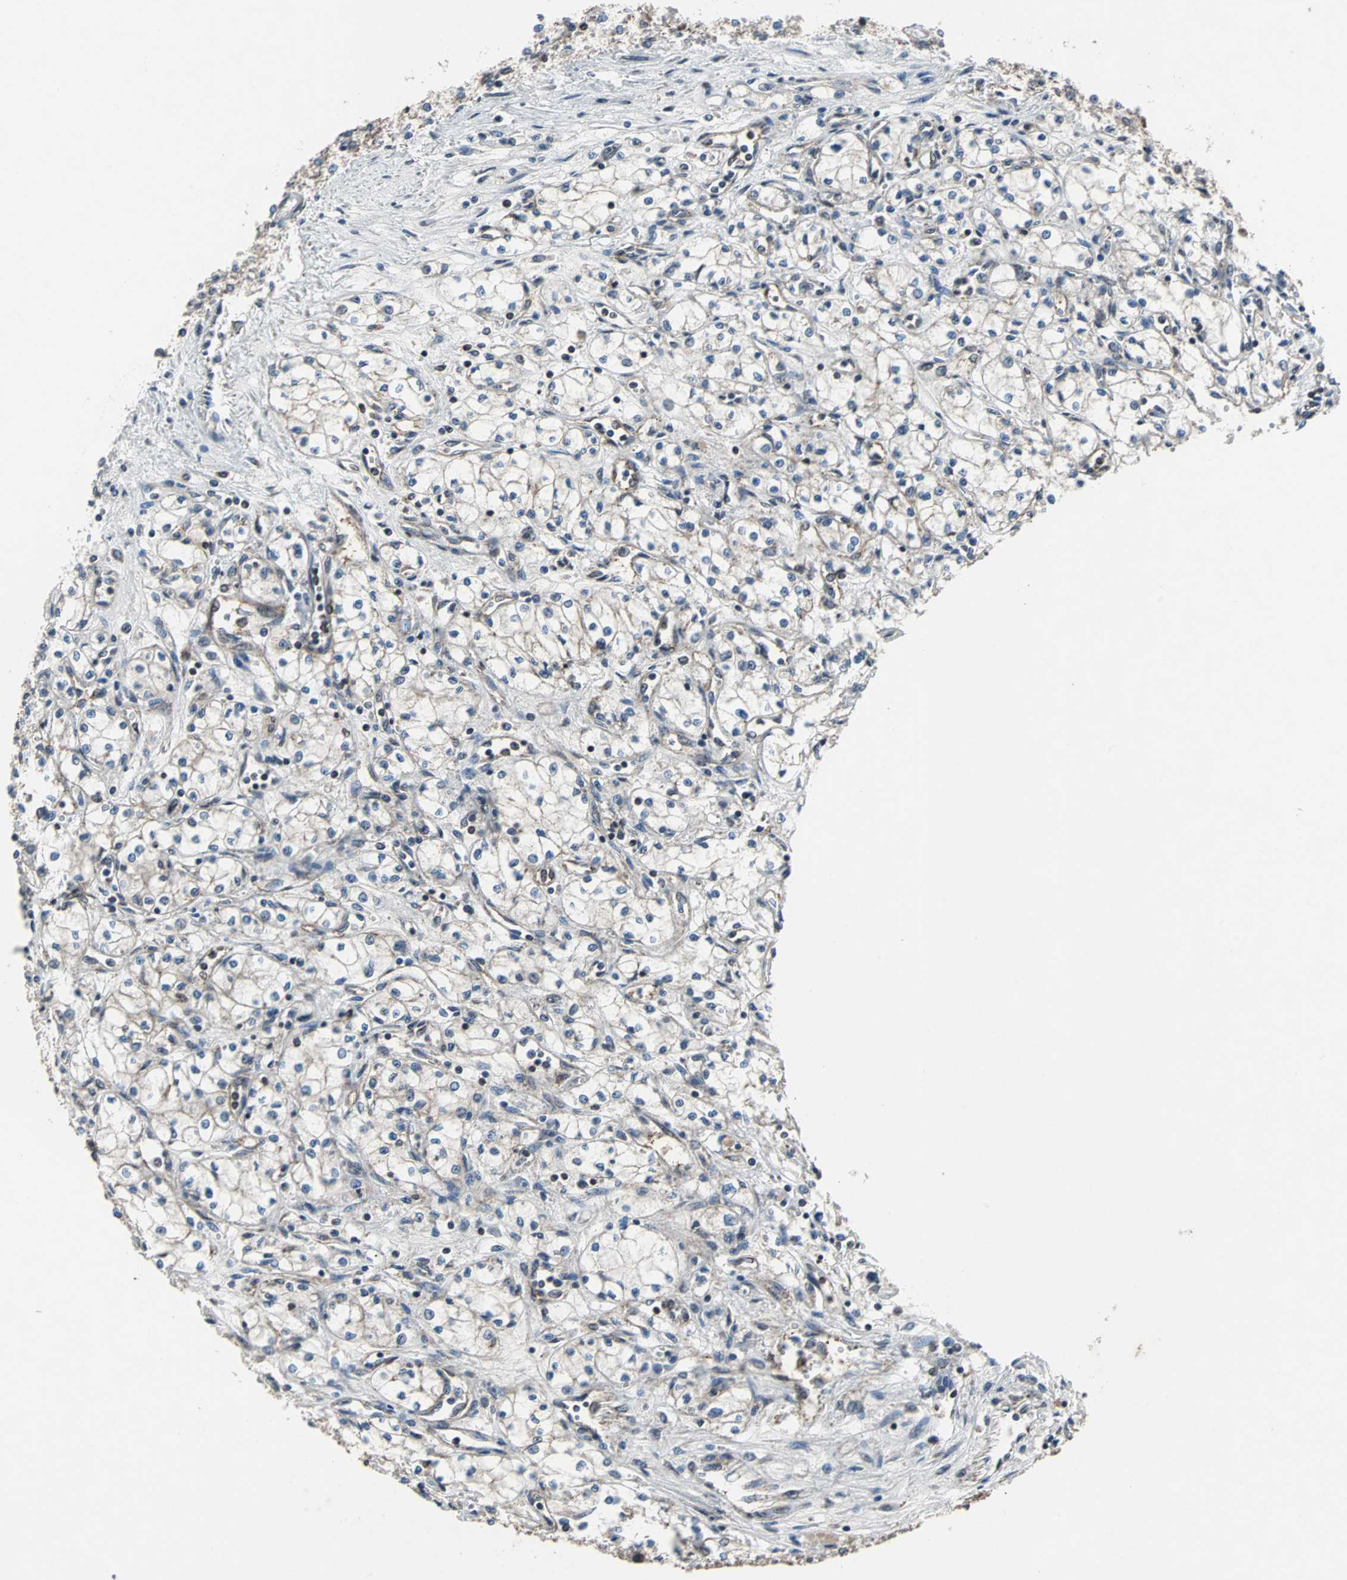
{"staining": {"intensity": "weak", "quantity": "25%-75%", "location": "cytoplasmic/membranous"}, "tissue": "renal cancer", "cell_type": "Tumor cells", "image_type": "cancer", "snomed": [{"axis": "morphology", "description": "Normal tissue, NOS"}, {"axis": "morphology", "description": "Adenocarcinoma, NOS"}, {"axis": "topography", "description": "Kidney"}], "caption": "There is low levels of weak cytoplasmic/membranous staining in tumor cells of adenocarcinoma (renal), as demonstrated by immunohistochemical staining (brown color).", "gene": "LSR", "patient": {"sex": "male", "age": 59}}